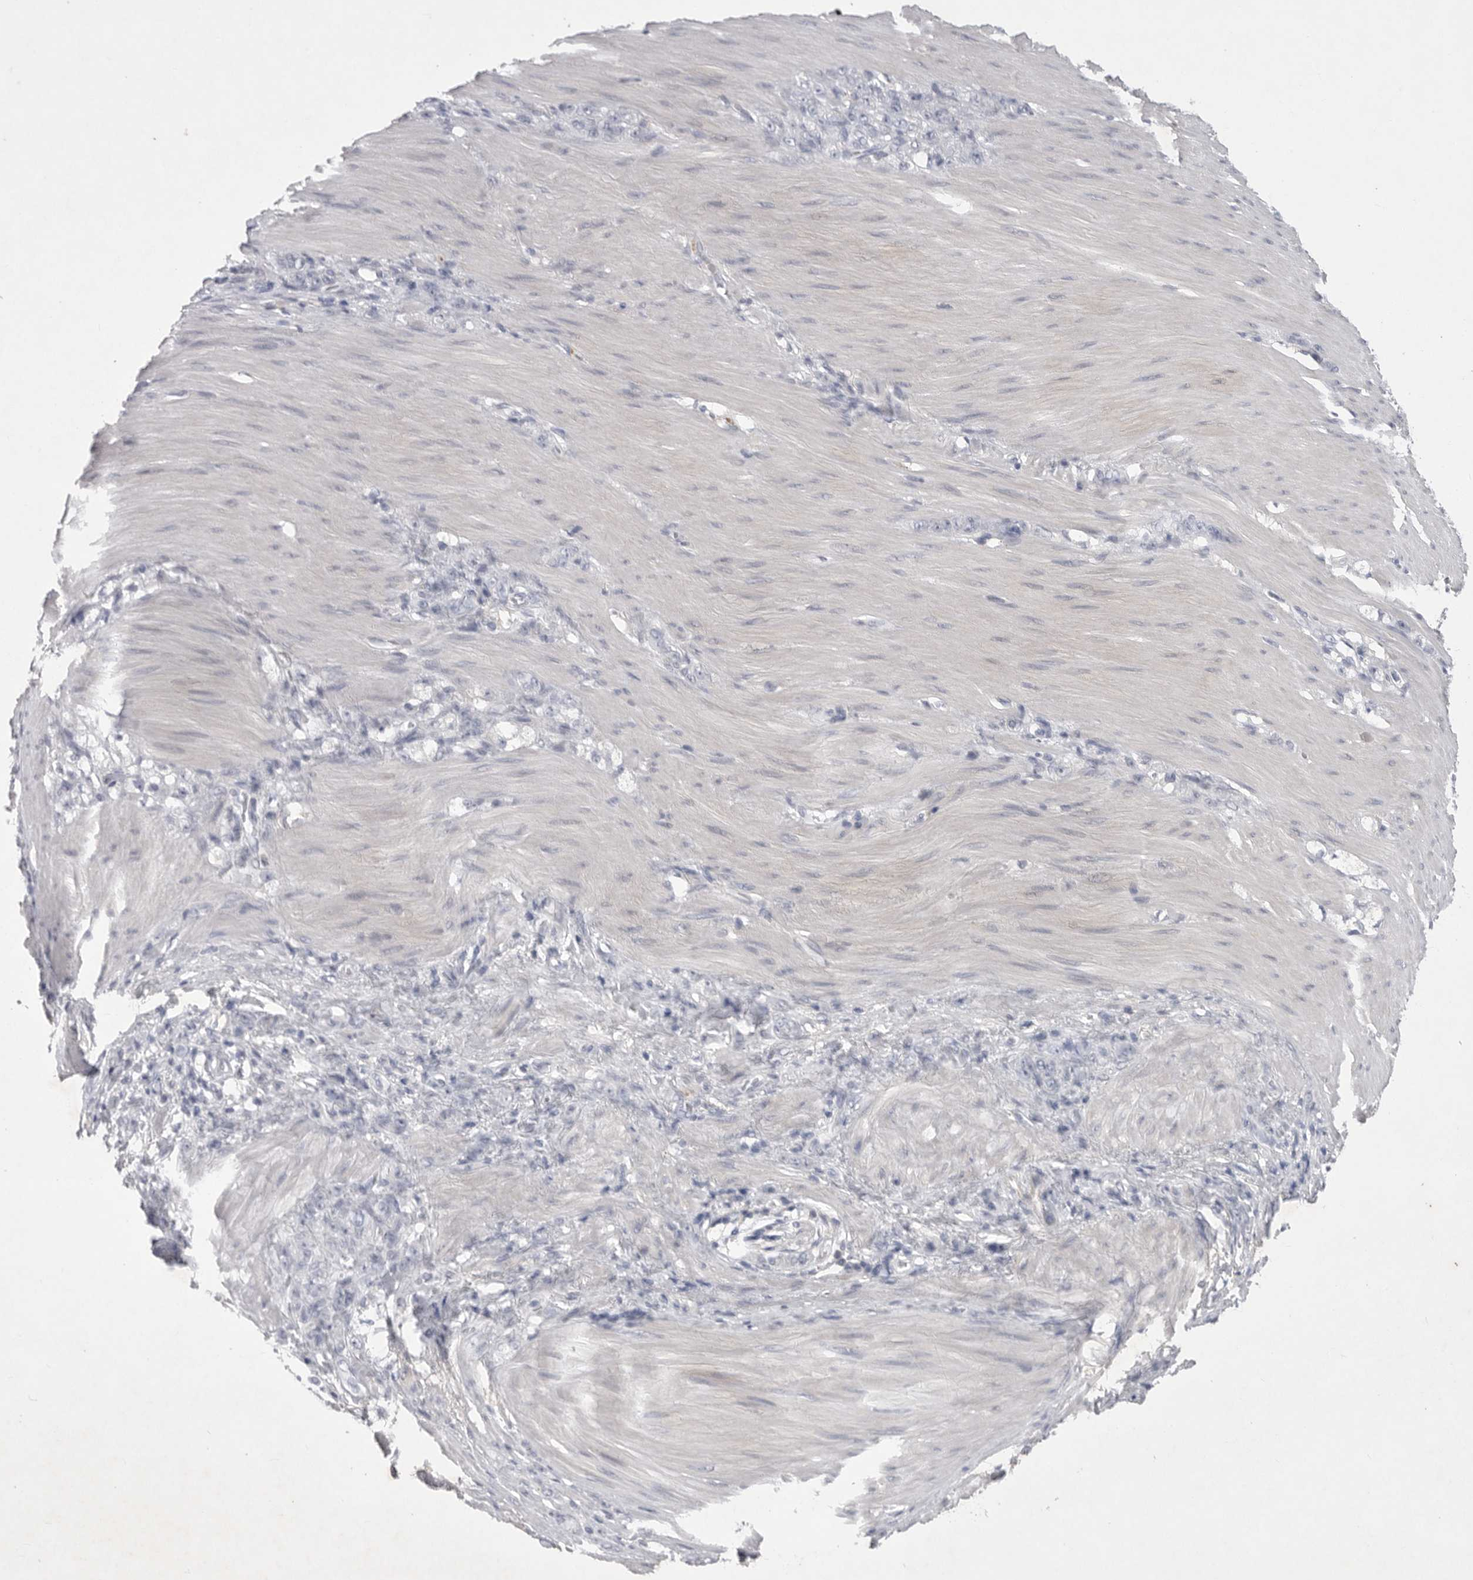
{"staining": {"intensity": "negative", "quantity": "none", "location": "none"}, "tissue": "stomach cancer", "cell_type": "Tumor cells", "image_type": "cancer", "snomed": [{"axis": "morphology", "description": "Normal tissue, NOS"}, {"axis": "morphology", "description": "Adenocarcinoma, NOS"}, {"axis": "topography", "description": "Stomach"}], "caption": "This is a micrograph of IHC staining of stomach cancer, which shows no positivity in tumor cells.", "gene": "SIGLEC10", "patient": {"sex": "male", "age": 82}}